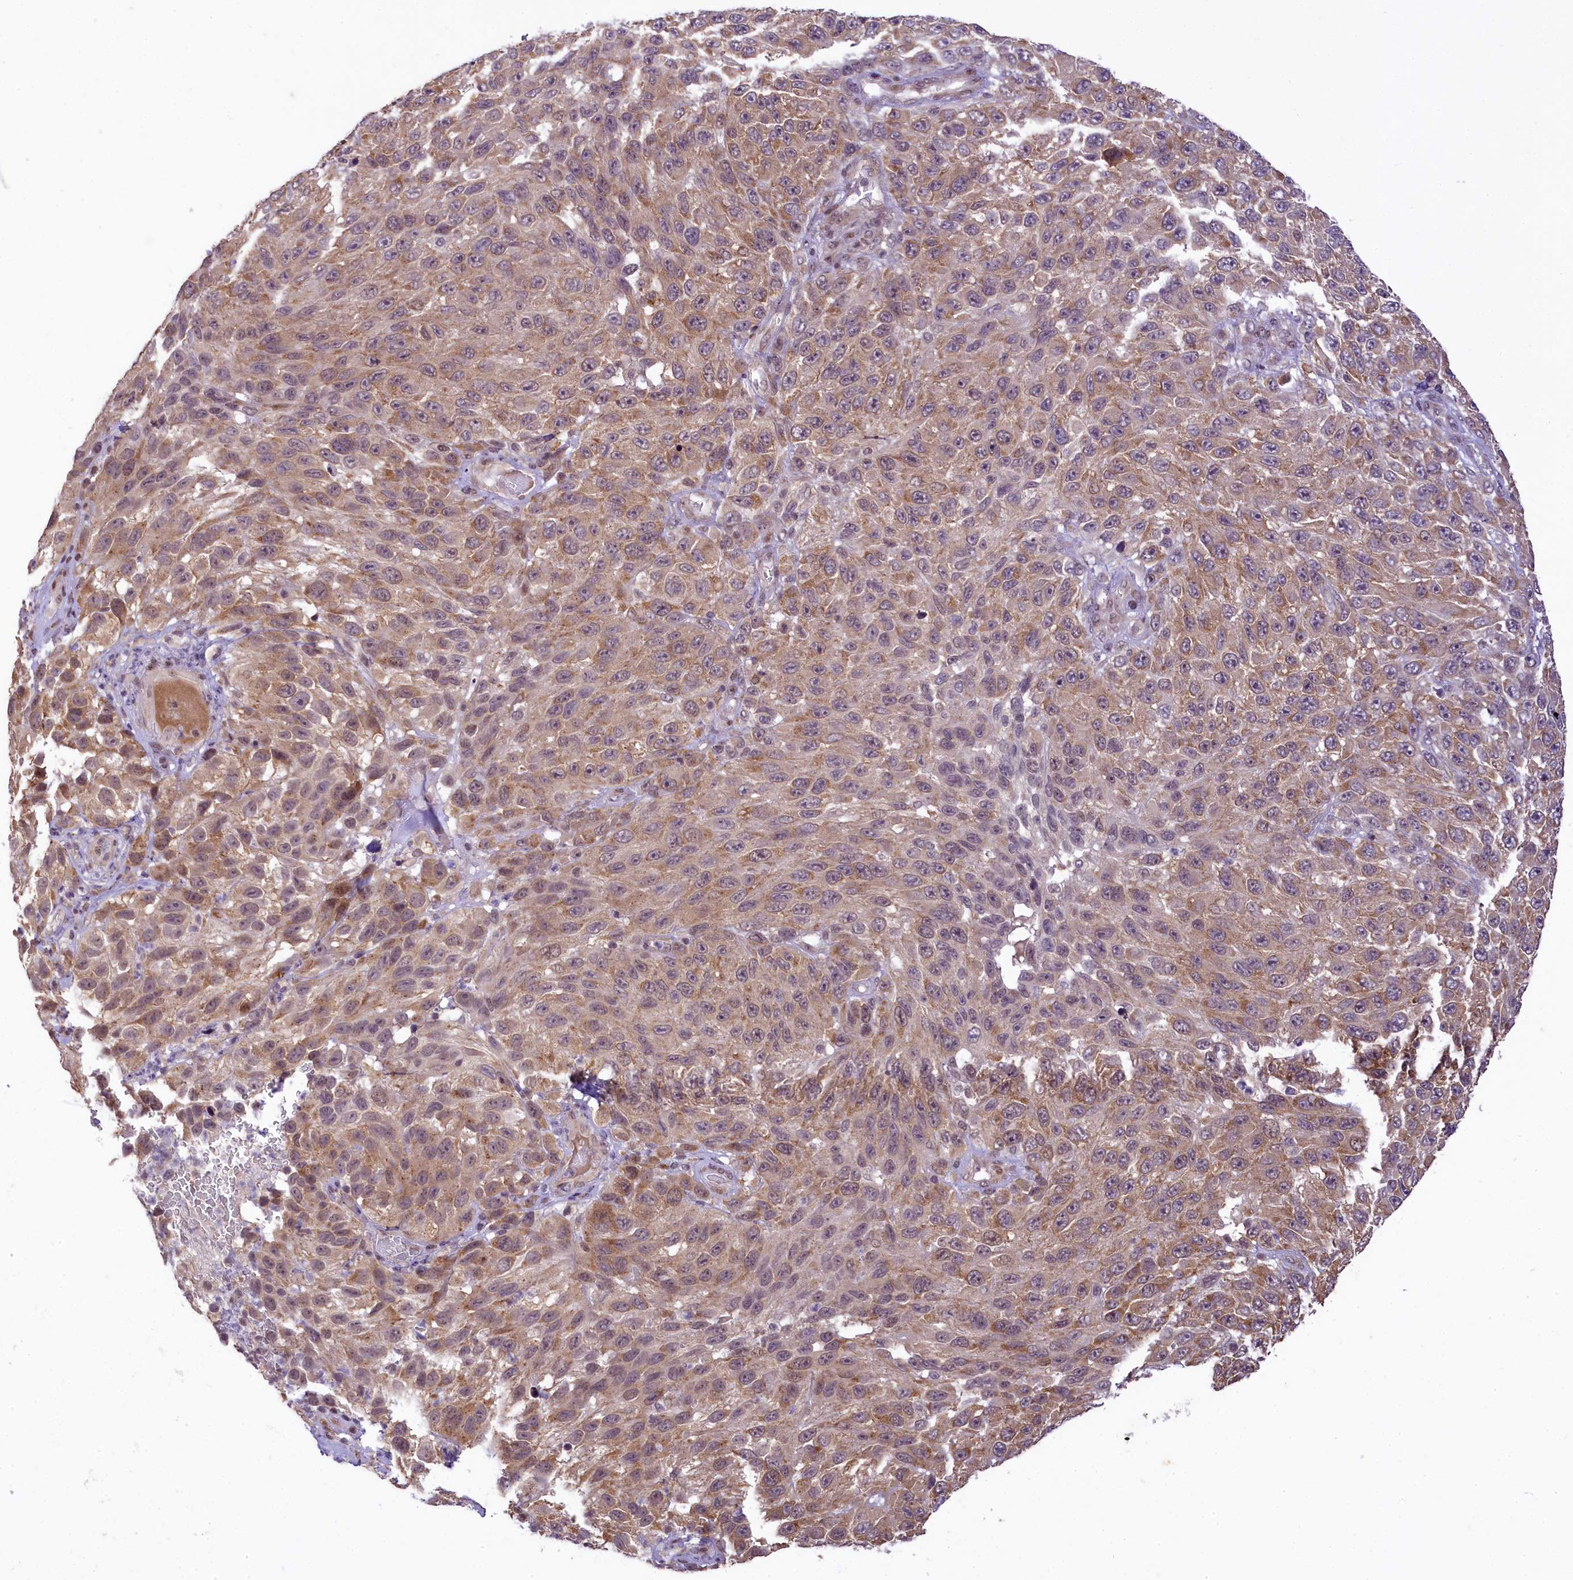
{"staining": {"intensity": "moderate", "quantity": ">75%", "location": "cytoplasmic/membranous"}, "tissue": "melanoma", "cell_type": "Tumor cells", "image_type": "cancer", "snomed": [{"axis": "morphology", "description": "Malignant melanoma, NOS"}, {"axis": "topography", "description": "Skin"}], "caption": "A photomicrograph showing moderate cytoplasmic/membranous expression in about >75% of tumor cells in melanoma, as visualized by brown immunohistochemical staining.", "gene": "RBBP8", "patient": {"sex": "female", "age": 96}}